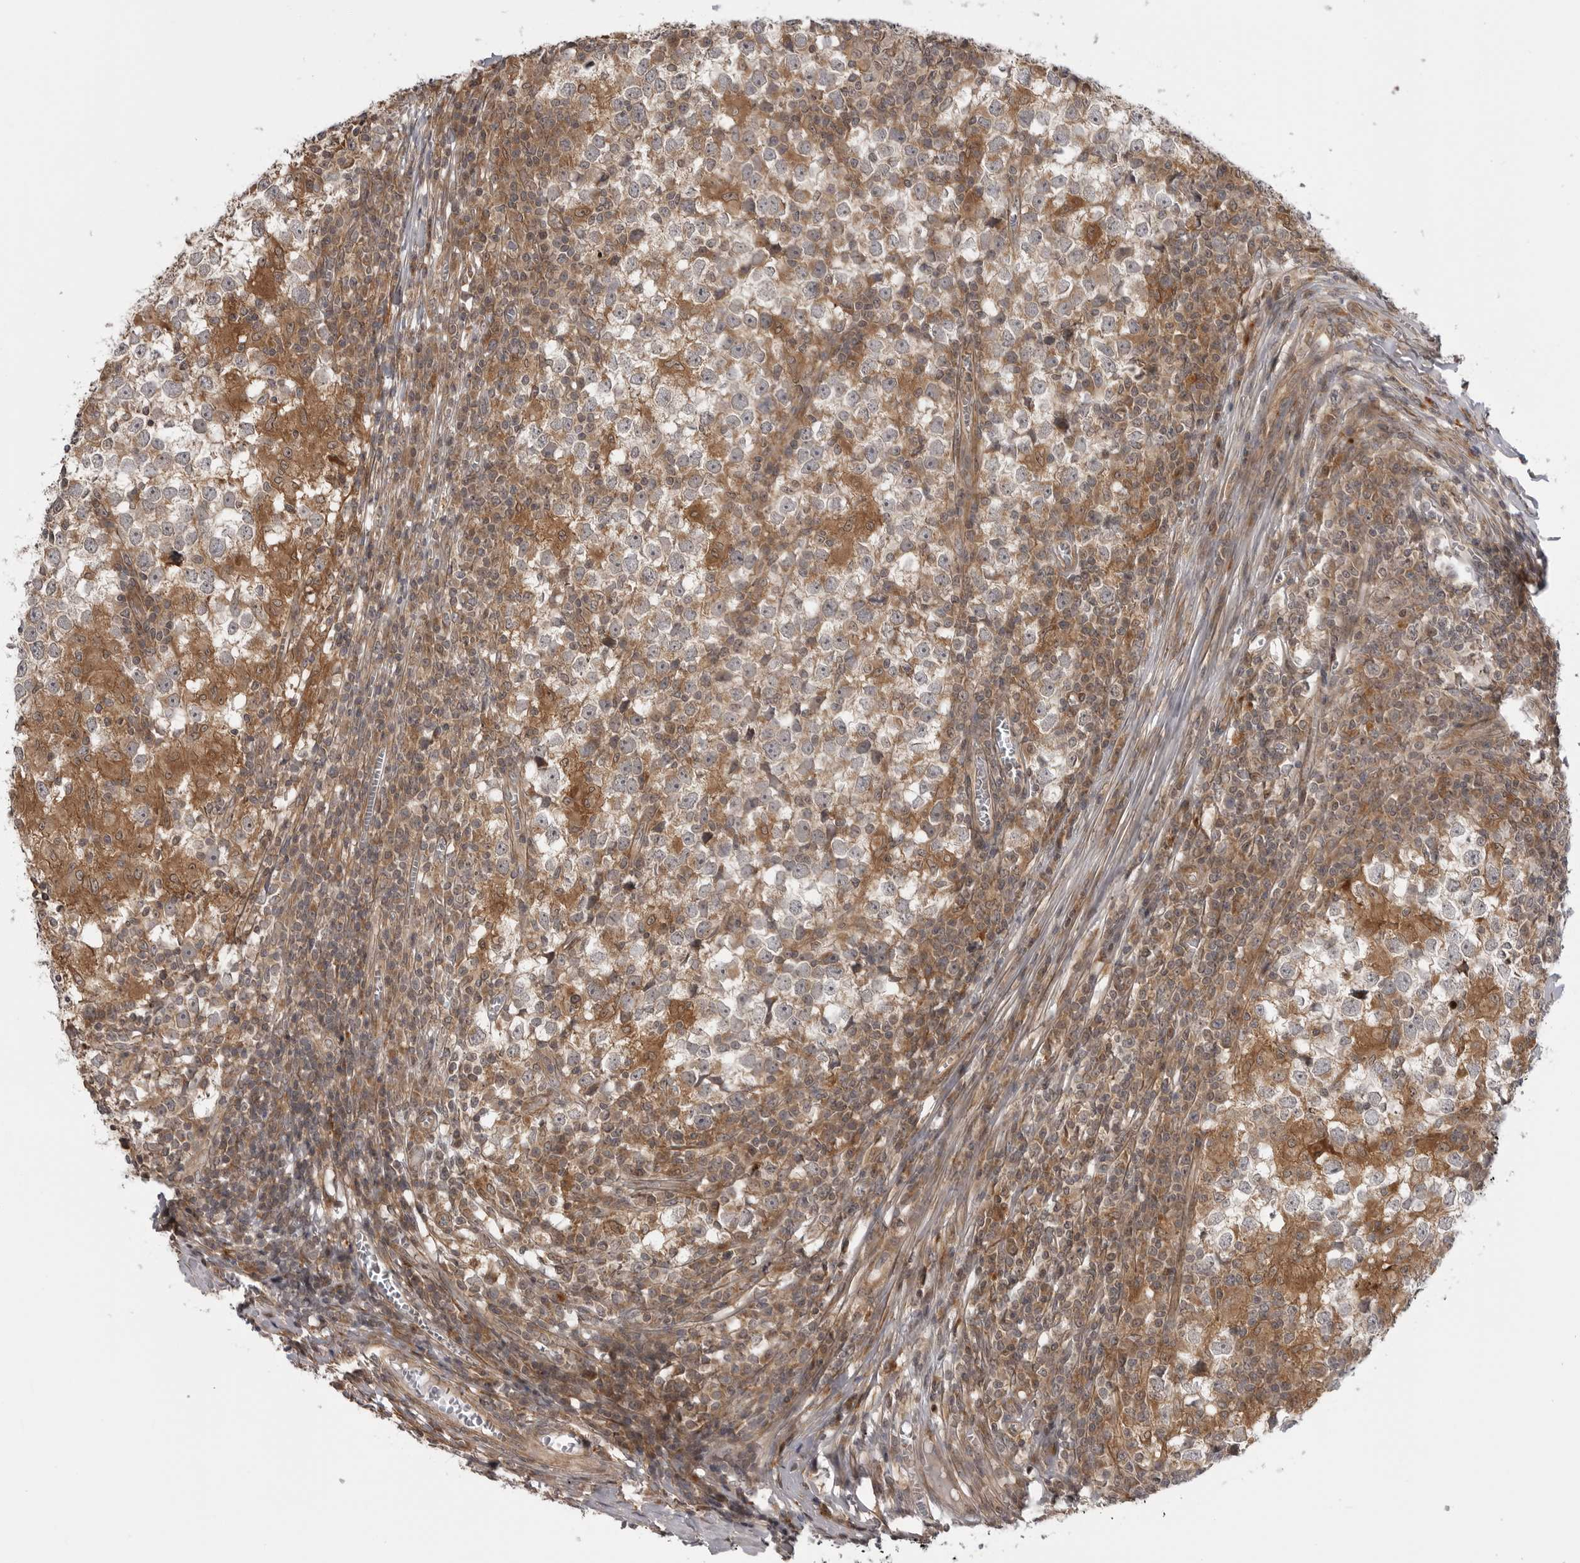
{"staining": {"intensity": "moderate", "quantity": "<25%", "location": "cytoplasmic/membranous"}, "tissue": "testis cancer", "cell_type": "Tumor cells", "image_type": "cancer", "snomed": [{"axis": "morphology", "description": "Seminoma, NOS"}, {"axis": "topography", "description": "Testis"}], "caption": "IHC (DAB) staining of testis cancer demonstrates moderate cytoplasmic/membranous protein expression in approximately <25% of tumor cells.", "gene": "LRRC45", "patient": {"sex": "male", "age": 65}}